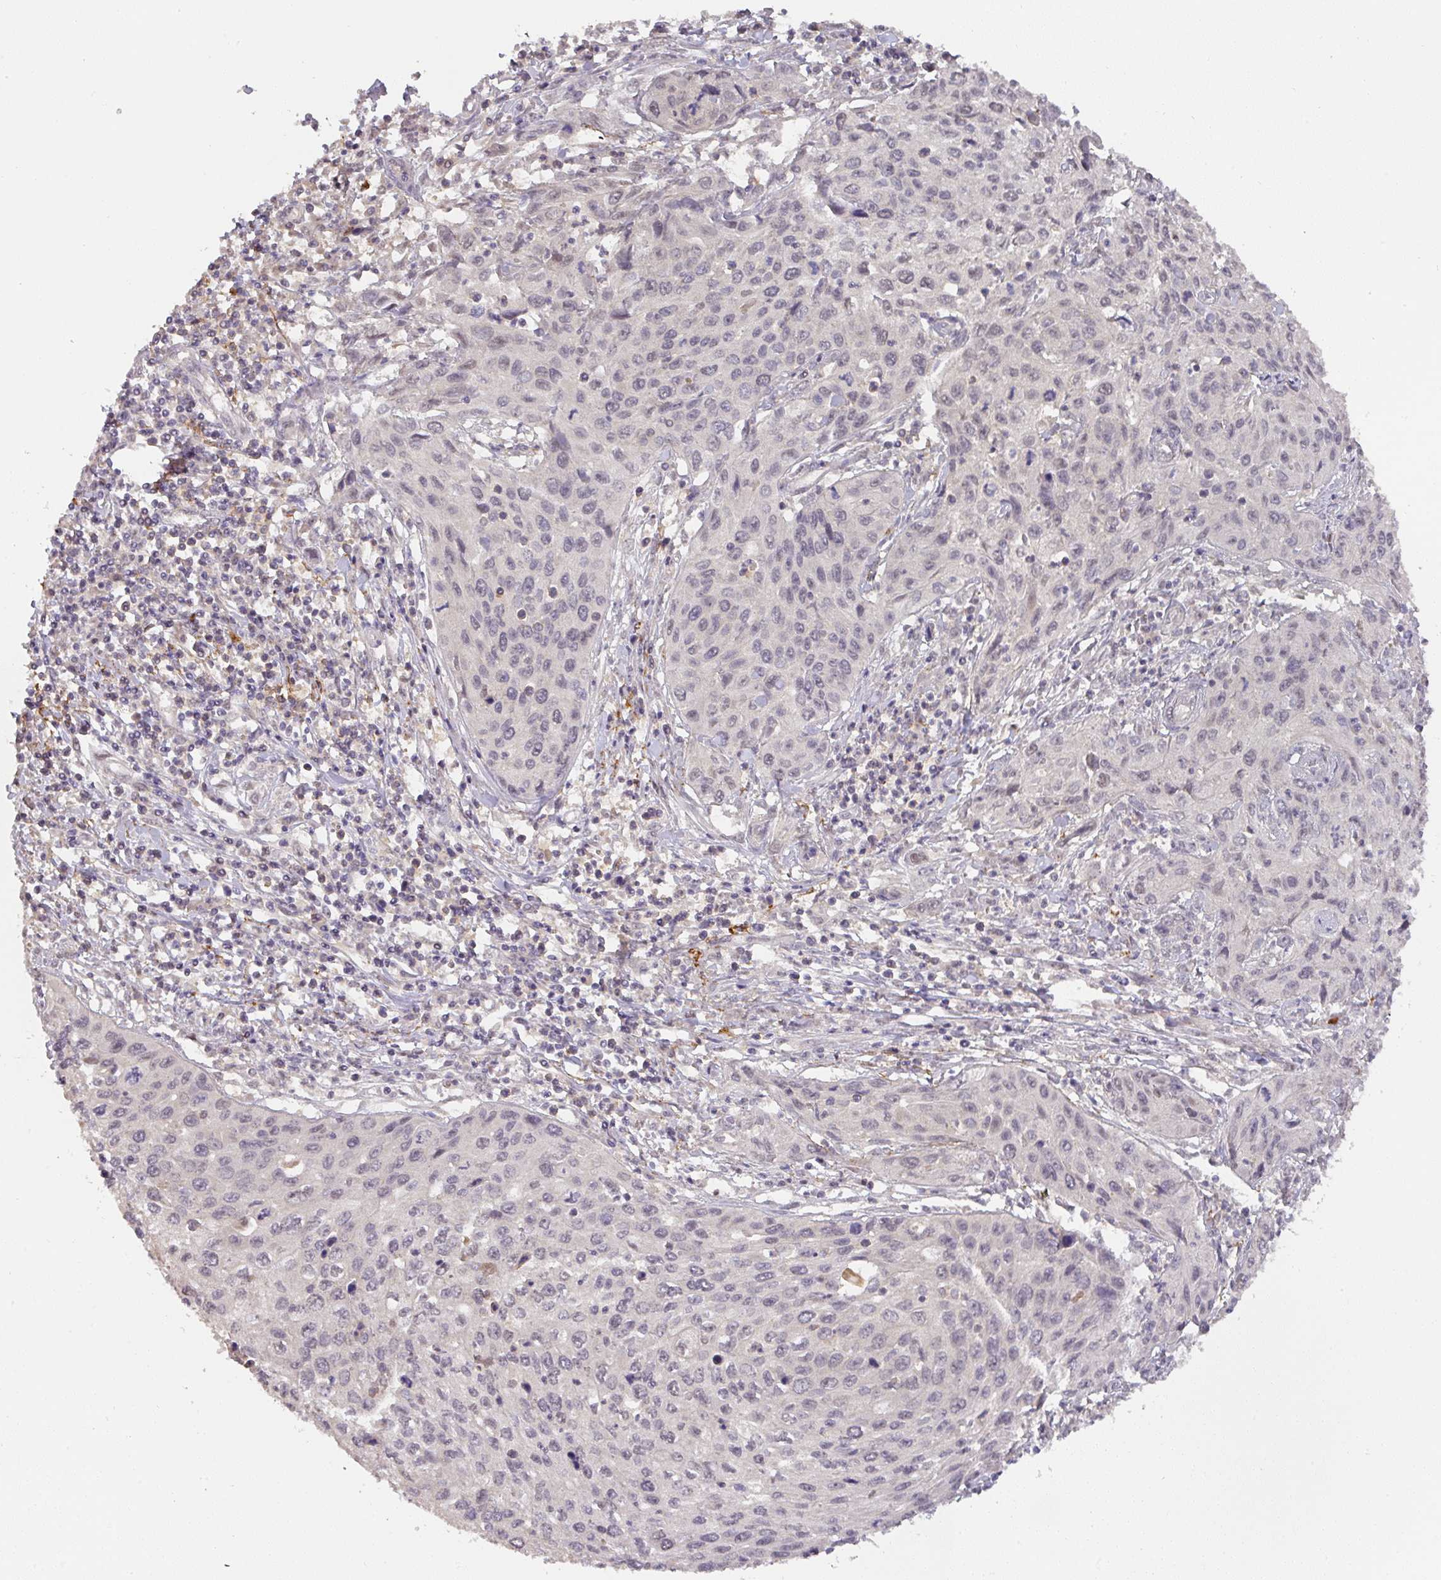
{"staining": {"intensity": "negative", "quantity": "none", "location": "none"}, "tissue": "cervical cancer", "cell_type": "Tumor cells", "image_type": "cancer", "snomed": [{"axis": "morphology", "description": "Squamous cell carcinoma, NOS"}, {"axis": "topography", "description": "Cervix"}], "caption": "Tumor cells show no significant protein expression in cervical squamous cell carcinoma.", "gene": "FOXN4", "patient": {"sex": "female", "age": 32}}